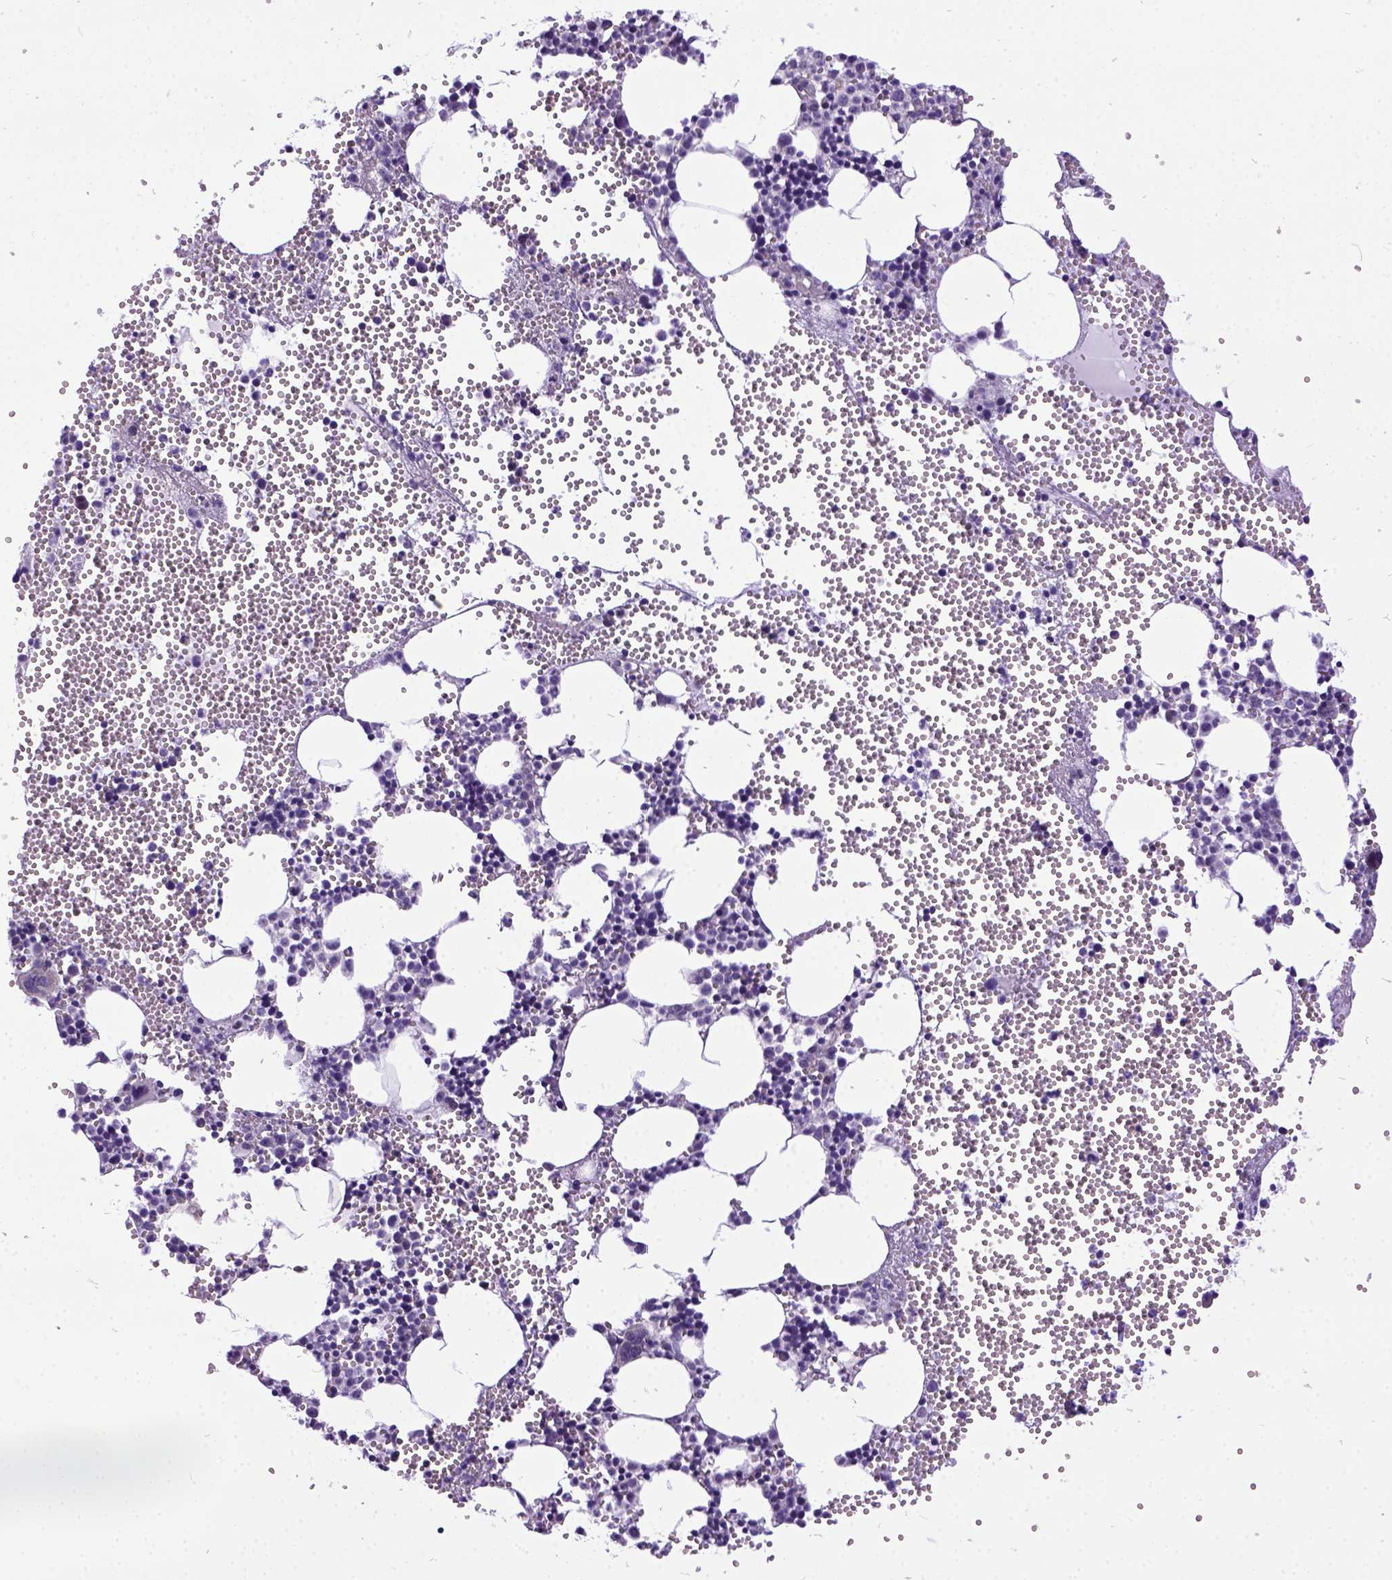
{"staining": {"intensity": "weak", "quantity": "<25%", "location": "cytoplasmic/membranous"}, "tissue": "bone marrow", "cell_type": "Hematopoietic cells", "image_type": "normal", "snomed": [{"axis": "morphology", "description": "Normal tissue, NOS"}, {"axis": "topography", "description": "Bone marrow"}], "caption": "The micrograph reveals no significant positivity in hematopoietic cells of bone marrow. Brightfield microscopy of IHC stained with DAB (3,3'-diaminobenzidine) (brown) and hematoxylin (blue), captured at high magnification.", "gene": "NEK5", "patient": {"sex": "male", "age": 89}}